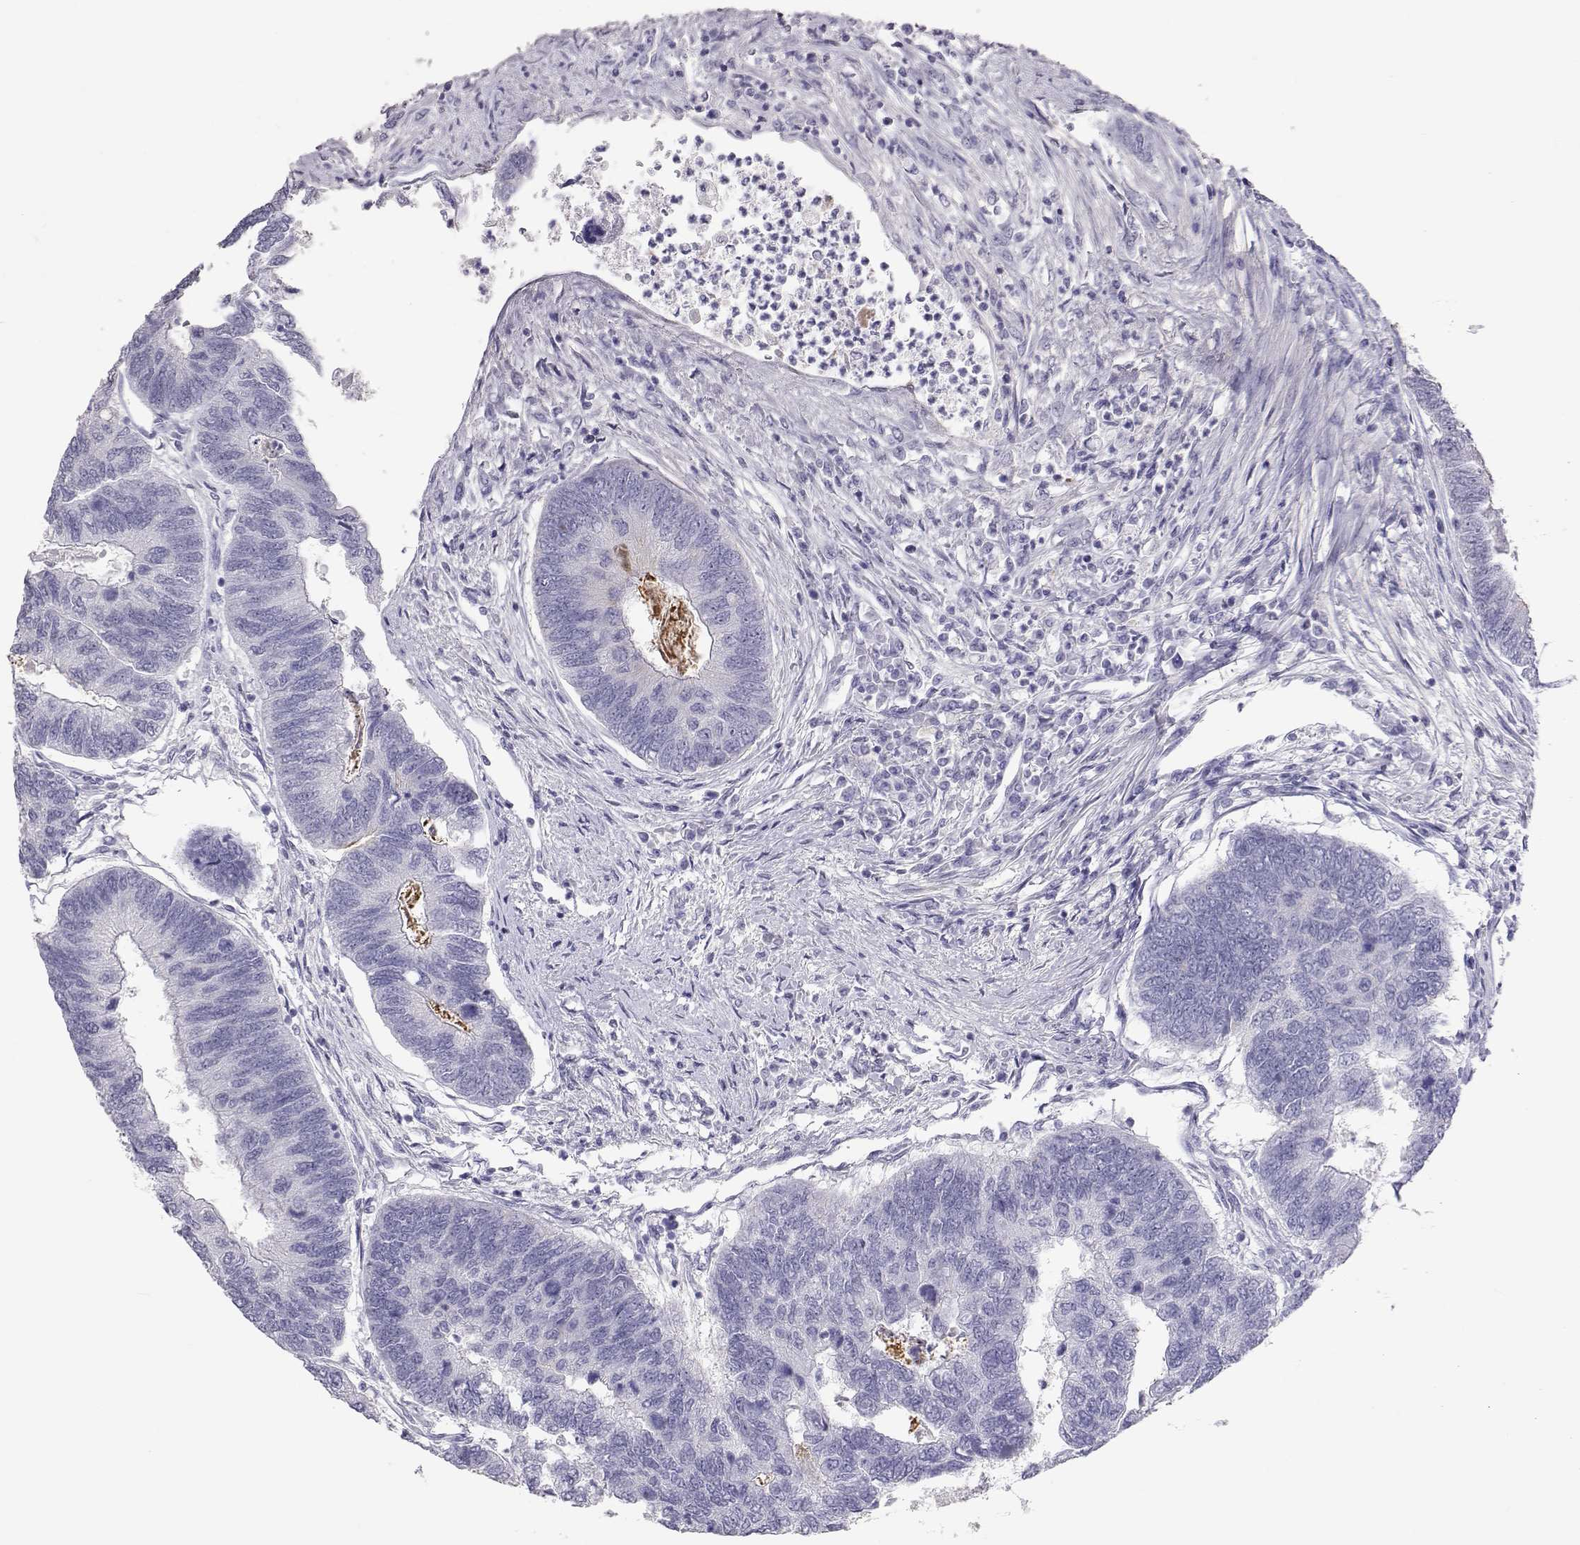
{"staining": {"intensity": "negative", "quantity": "none", "location": "none"}, "tissue": "colorectal cancer", "cell_type": "Tumor cells", "image_type": "cancer", "snomed": [{"axis": "morphology", "description": "Adenocarcinoma, NOS"}, {"axis": "topography", "description": "Colon"}], "caption": "High power microscopy photomicrograph of an IHC micrograph of colorectal cancer (adenocarcinoma), revealing no significant staining in tumor cells.", "gene": "PMCH", "patient": {"sex": "female", "age": 67}}